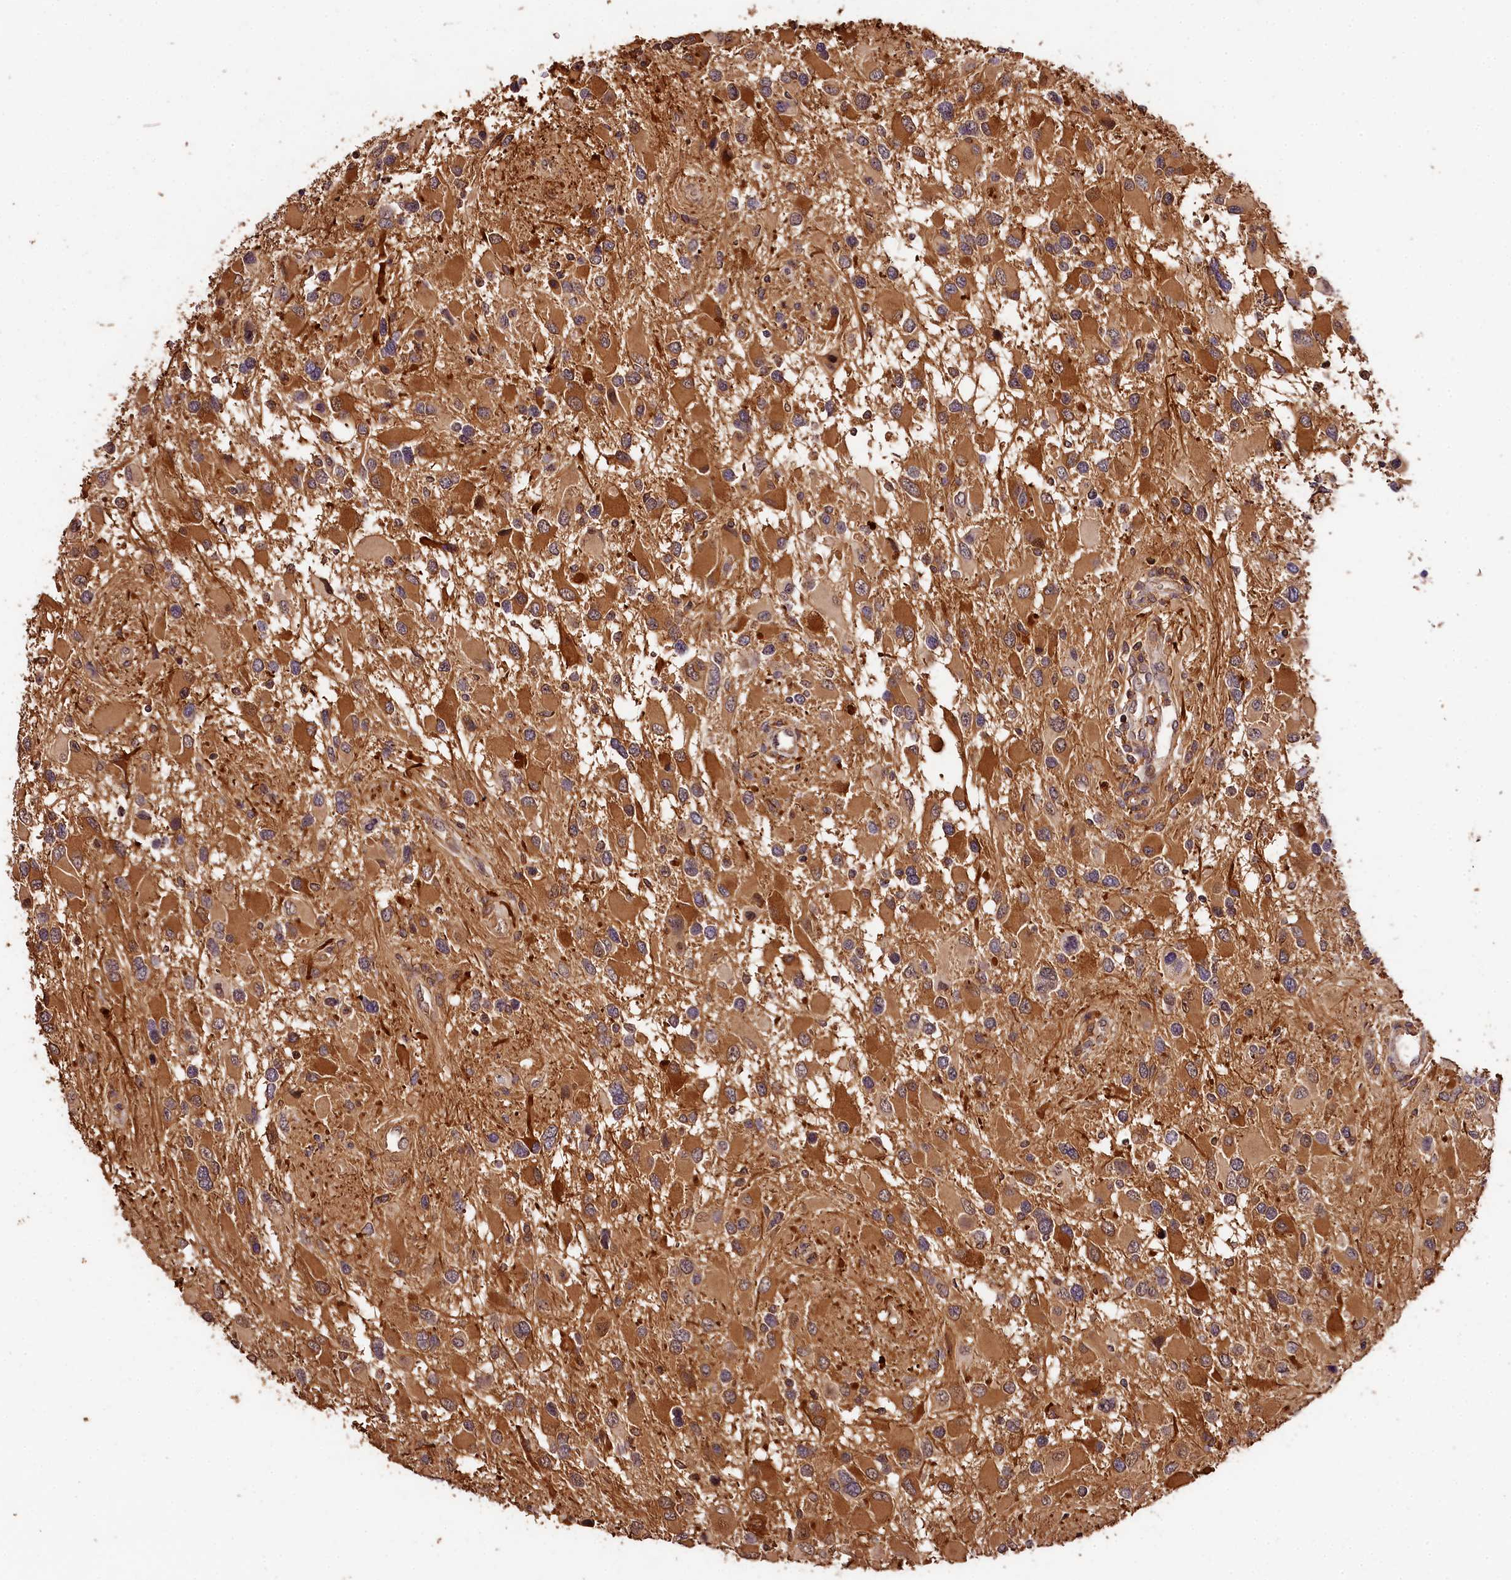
{"staining": {"intensity": "moderate", "quantity": ">75%", "location": "cytoplasmic/membranous"}, "tissue": "glioma", "cell_type": "Tumor cells", "image_type": "cancer", "snomed": [{"axis": "morphology", "description": "Glioma, malignant, High grade"}, {"axis": "topography", "description": "Brain"}], "caption": "Protein staining of malignant high-grade glioma tissue shows moderate cytoplasmic/membranous staining in approximately >75% of tumor cells.", "gene": "KPTN", "patient": {"sex": "male", "age": 53}}